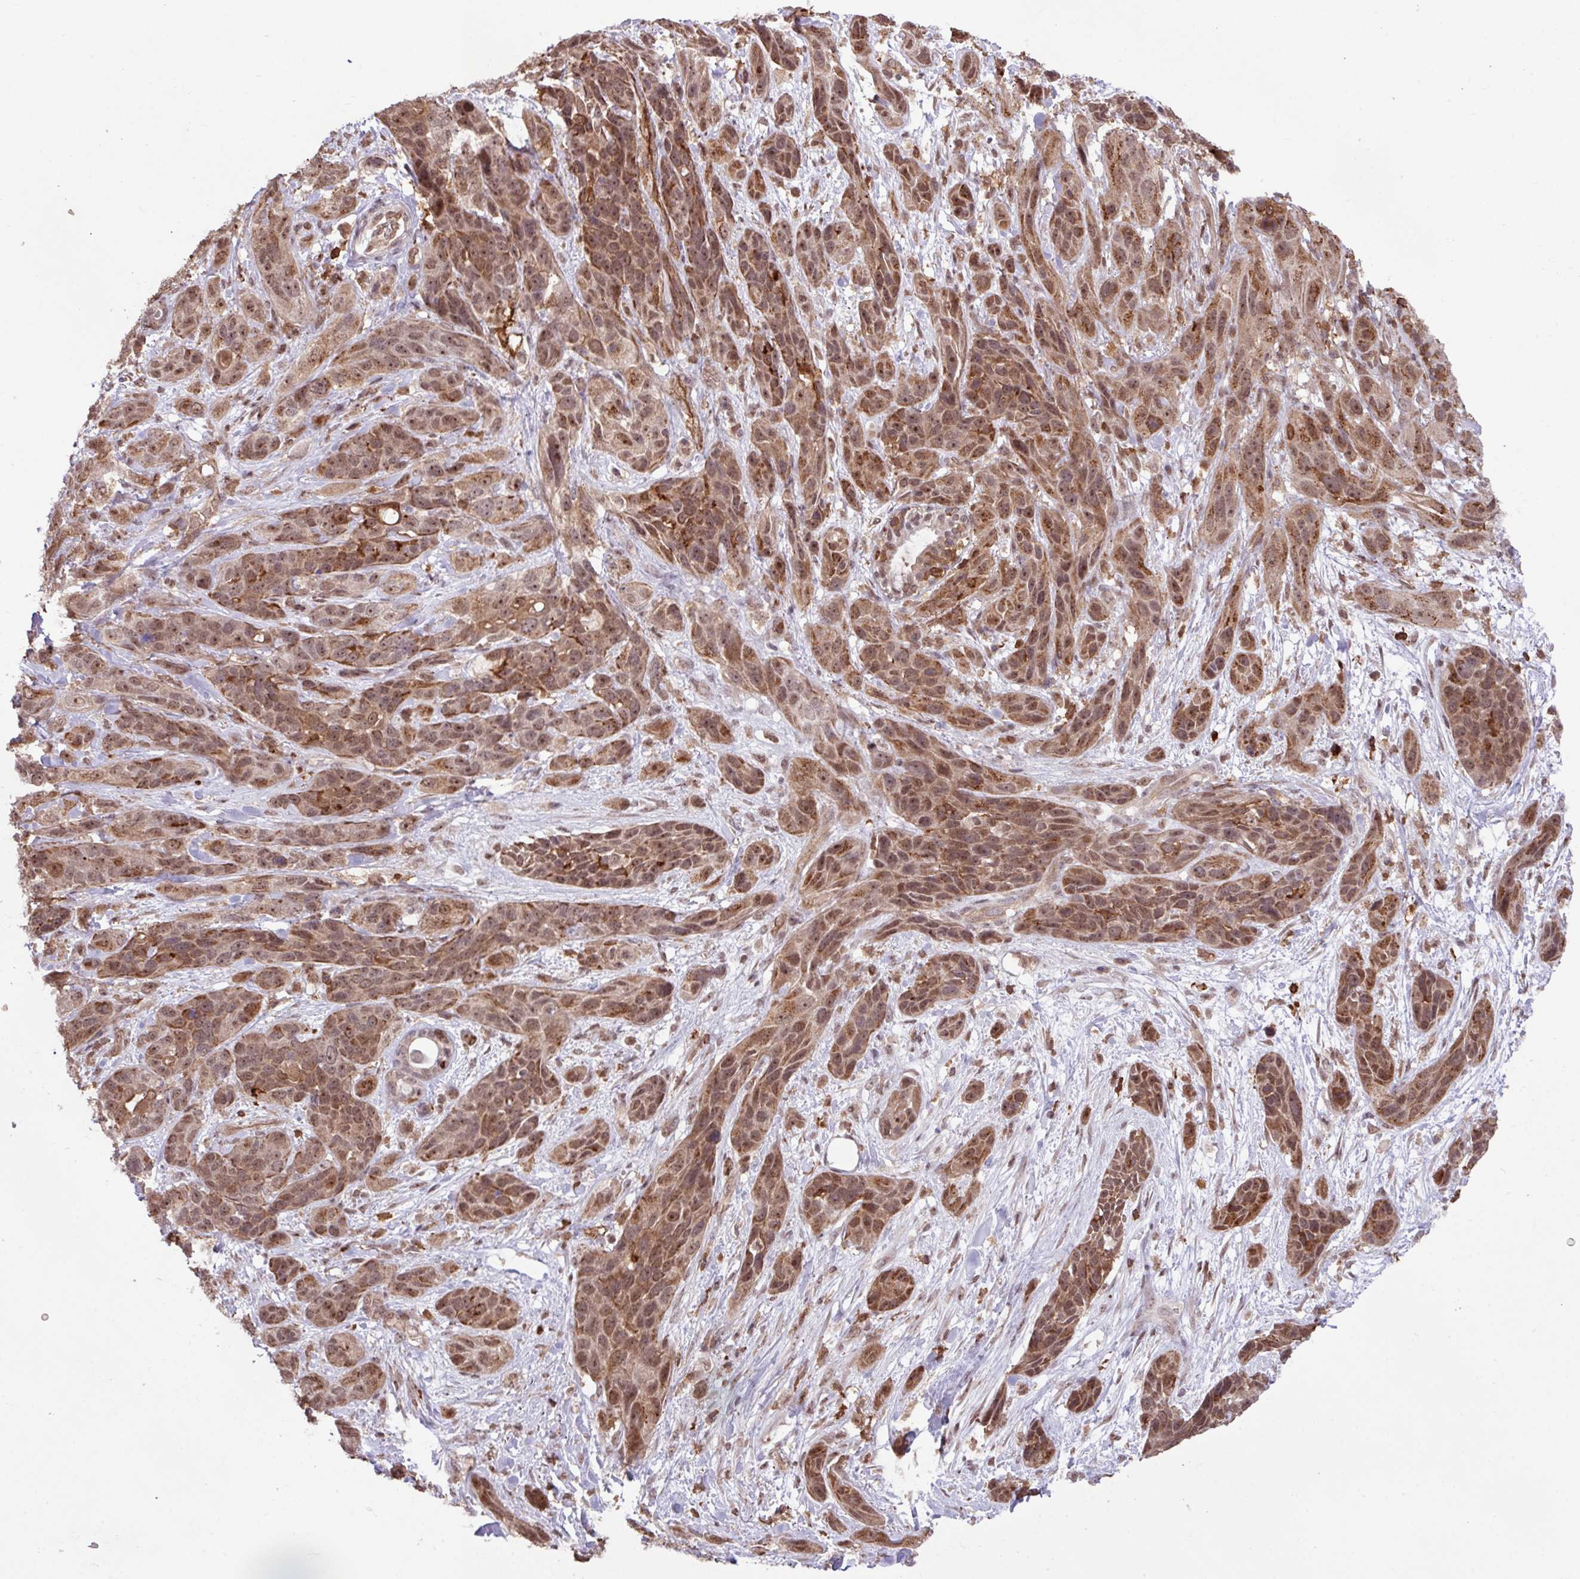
{"staining": {"intensity": "negative", "quantity": "none", "location": "none"}, "tissue": "adipose tissue", "cell_type": "Adipocytes", "image_type": "normal", "snomed": [{"axis": "morphology", "description": "Normal tissue, NOS"}, {"axis": "morphology", "description": "Squamous cell carcinoma, NOS"}, {"axis": "topography", "description": "Bronchus"}, {"axis": "topography", "description": "Lung"}], "caption": "Immunohistochemistry (IHC) micrograph of unremarkable human adipose tissue stained for a protein (brown), which displays no staining in adipocytes. (Immunohistochemistry, brightfield microscopy, high magnification).", "gene": "GON7", "patient": {"sex": "female", "age": 70}}